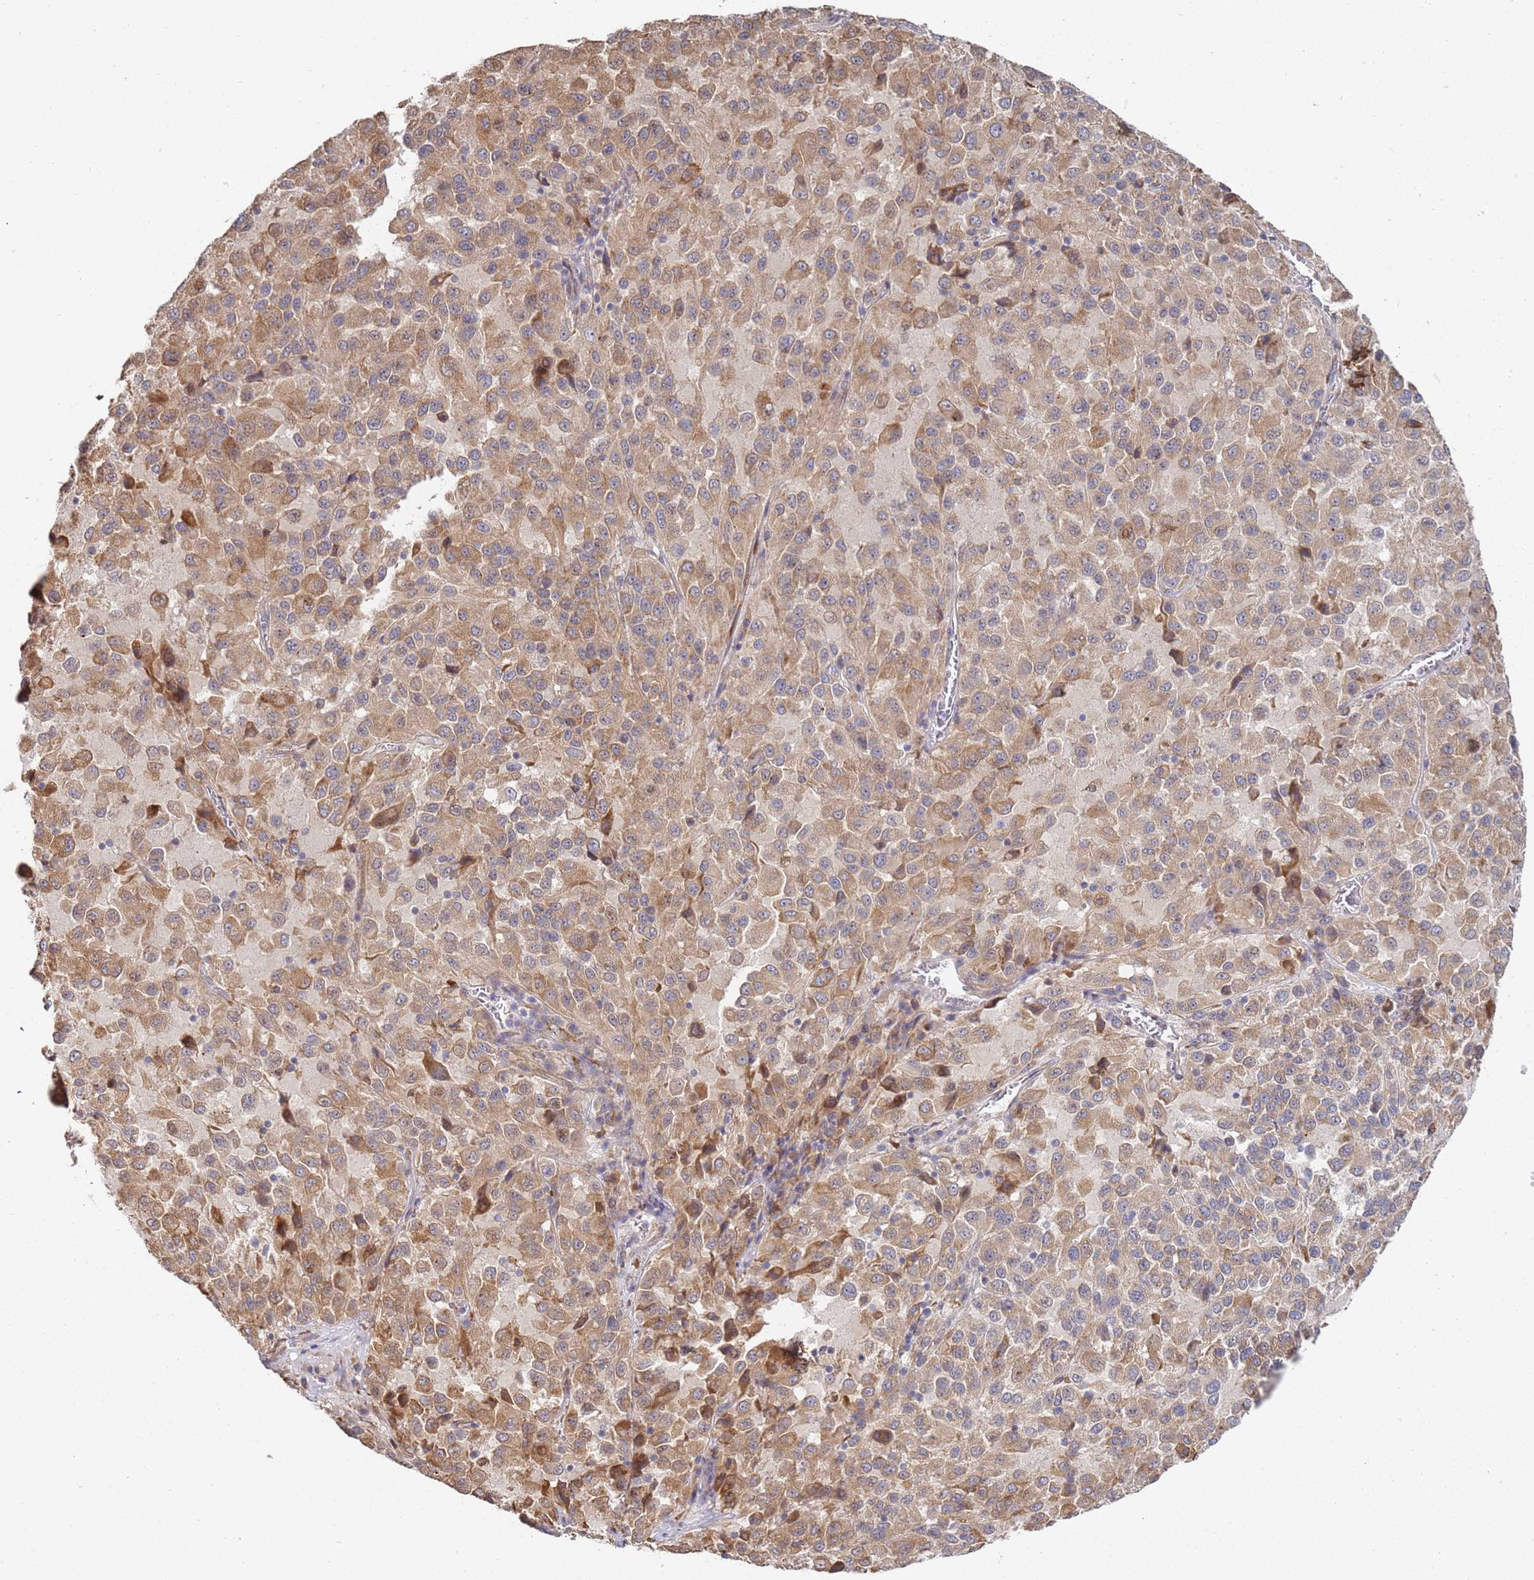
{"staining": {"intensity": "moderate", "quantity": ">75%", "location": "cytoplasmic/membranous"}, "tissue": "melanoma", "cell_type": "Tumor cells", "image_type": "cancer", "snomed": [{"axis": "morphology", "description": "Malignant melanoma, Metastatic site"}, {"axis": "topography", "description": "Lung"}], "caption": "The histopathology image reveals a brown stain indicating the presence of a protein in the cytoplasmic/membranous of tumor cells in malignant melanoma (metastatic site).", "gene": "VRK2", "patient": {"sex": "male", "age": 64}}